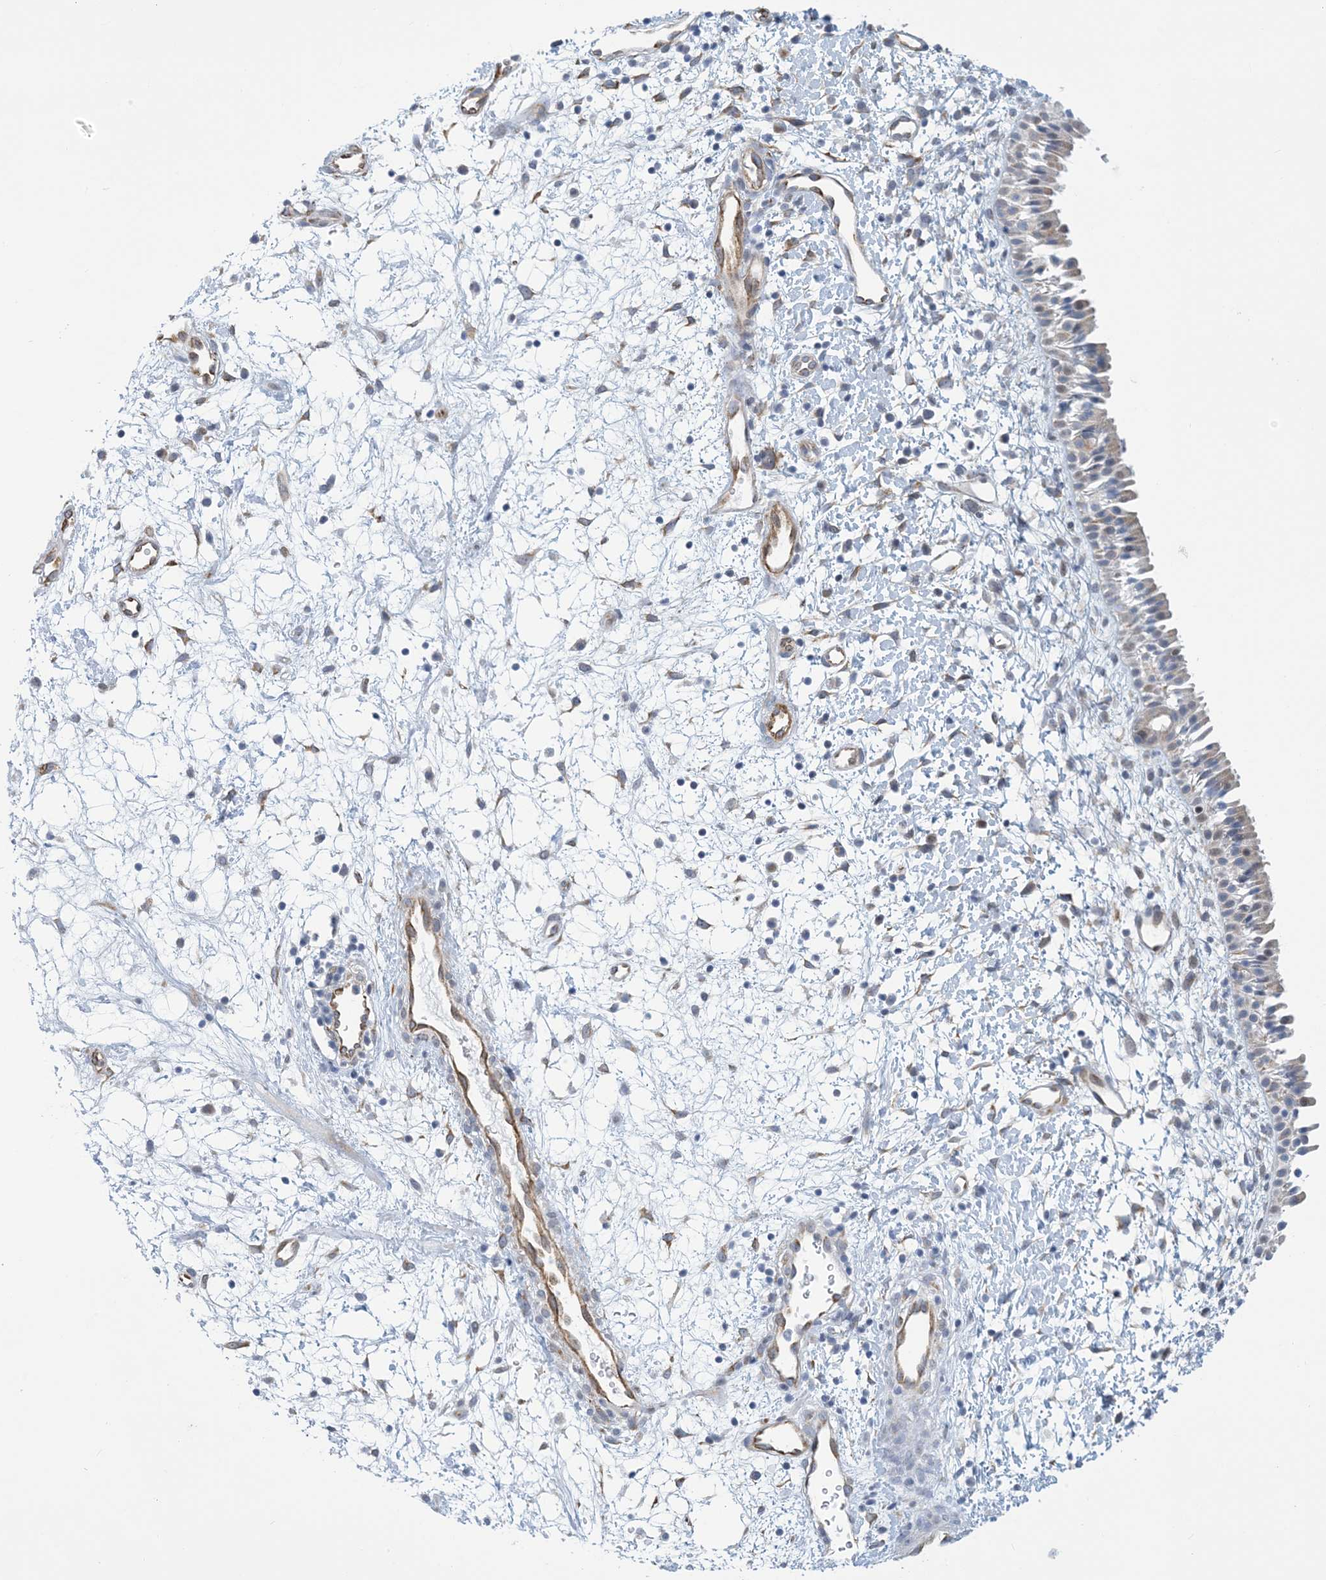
{"staining": {"intensity": "weak", "quantity": "<25%", "location": "cytoplasmic/membranous"}, "tissue": "nasopharynx", "cell_type": "Respiratory epithelial cells", "image_type": "normal", "snomed": [{"axis": "morphology", "description": "Normal tissue, NOS"}, {"axis": "topography", "description": "Nasopharynx"}], "caption": "Respiratory epithelial cells are negative for protein expression in unremarkable human nasopharynx. (Stains: DAB IHC with hematoxylin counter stain, Microscopy: brightfield microscopy at high magnification).", "gene": "CCDC14", "patient": {"sex": "male", "age": 22}}